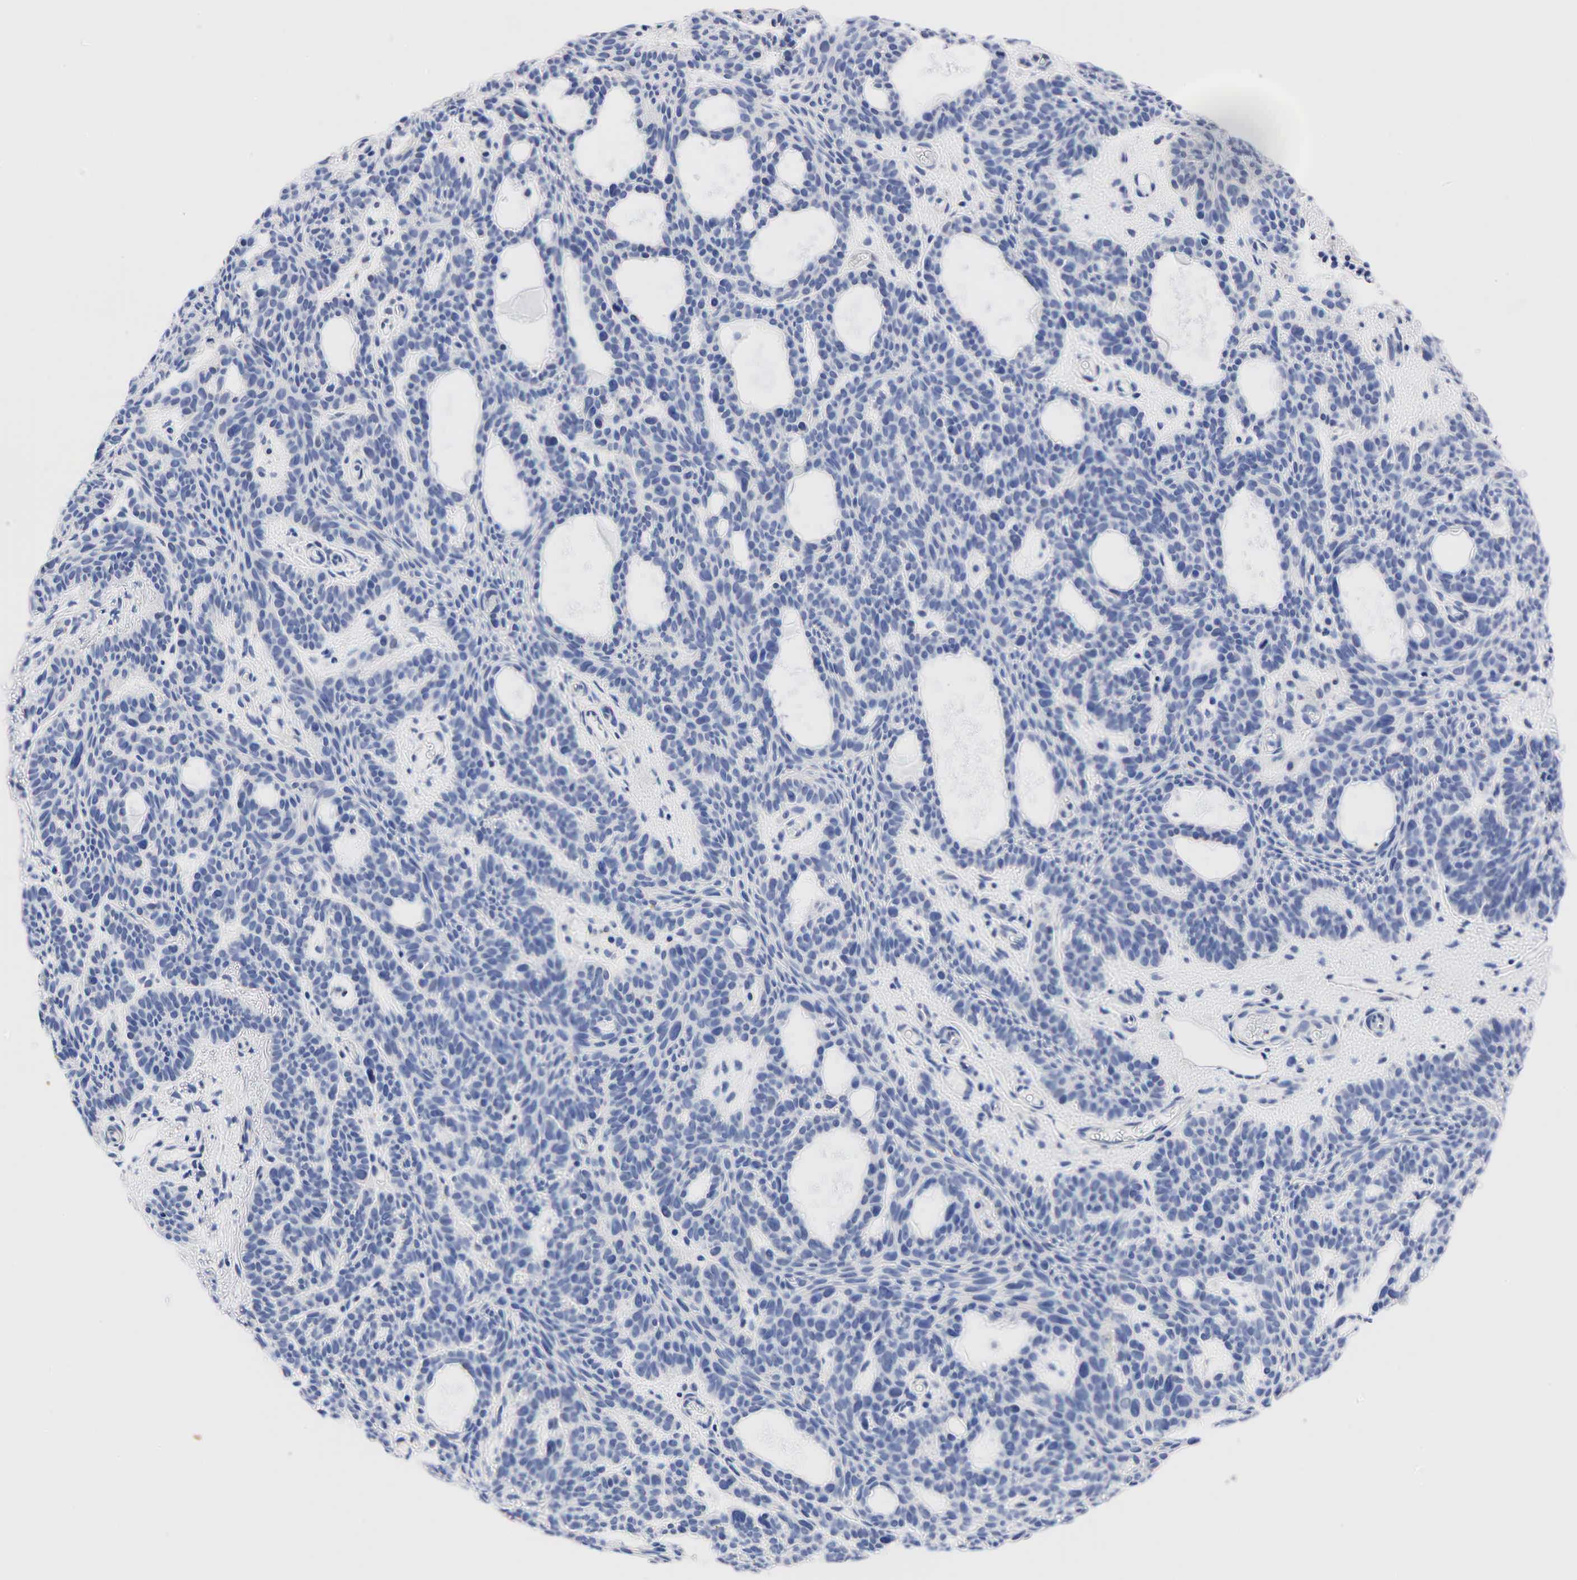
{"staining": {"intensity": "negative", "quantity": "none", "location": "none"}, "tissue": "skin cancer", "cell_type": "Tumor cells", "image_type": "cancer", "snomed": [{"axis": "morphology", "description": "Basal cell carcinoma"}, {"axis": "topography", "description": "Skin"}], "caption": "High magnification brightfield microscopy of skin cancer stained with DAB (3,3'-diaminobenzidine) (brown) and counterstained with hematoxylin (blue): tumor cells show no significant positivity. The staining was performed using DAB to visualize the protein expression in brown, while the nuclei were stained in blue with hematoxylin (Magnification: 20x).", "gene": "PGR", "patient": {"sex": "male", "age": 44}}